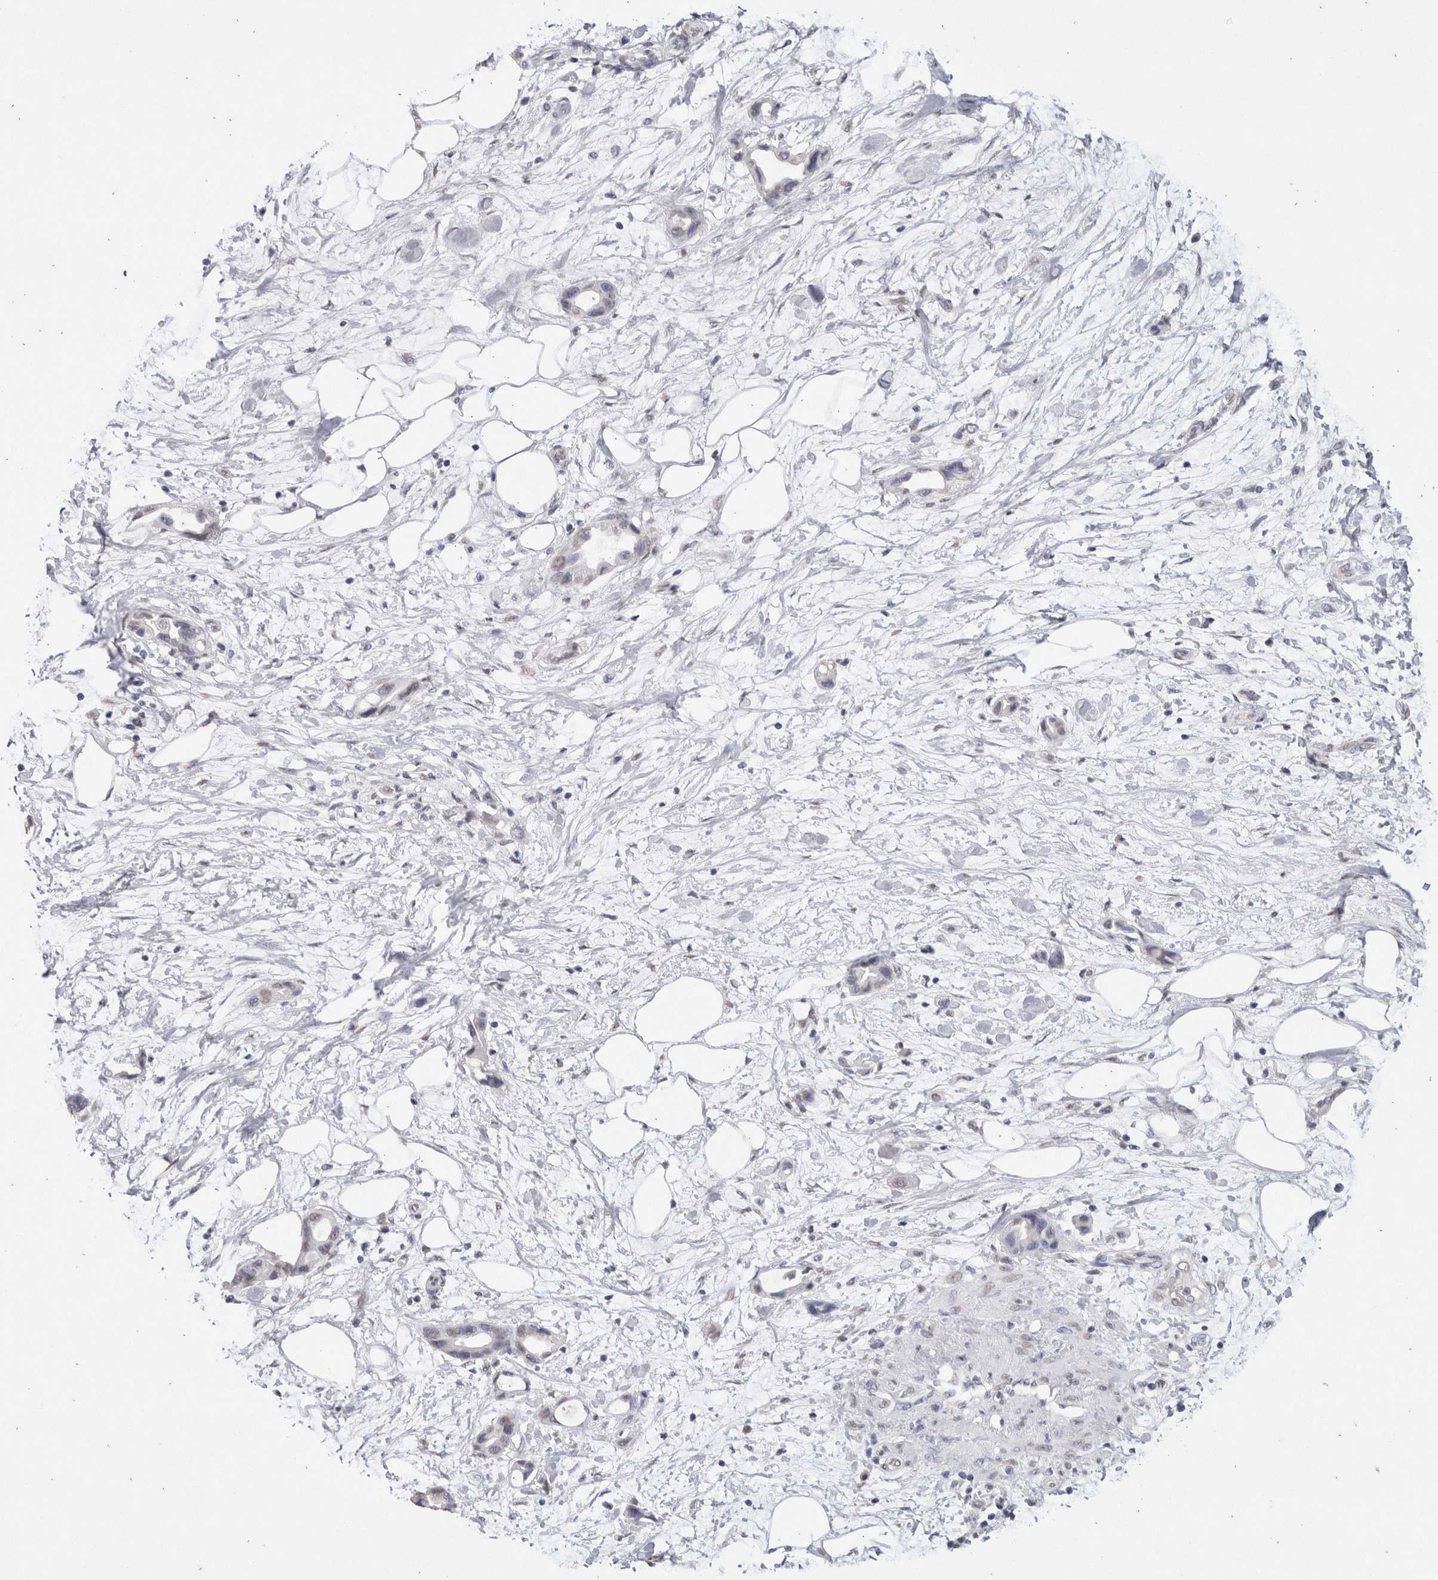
{"staining": {"intensity": "negative", "quantity": "none", "location": "none"}, "tissue": "pancreatic cancer", "cell_type": "Tumor cells", "image_type": "cancer", "snomed": [{"axis": "morphology", "description": "Adenocarcinoma, NOS"}, {"axis": "topography", "description": "Pancreas"}], "caption": "This is a micrograph of IHC staining of adenocarcinoma (pancreatic), which shows no expression in tumor cells.", "gene": "LGALS2", "patient": {"sex": "female", "age": 57}}